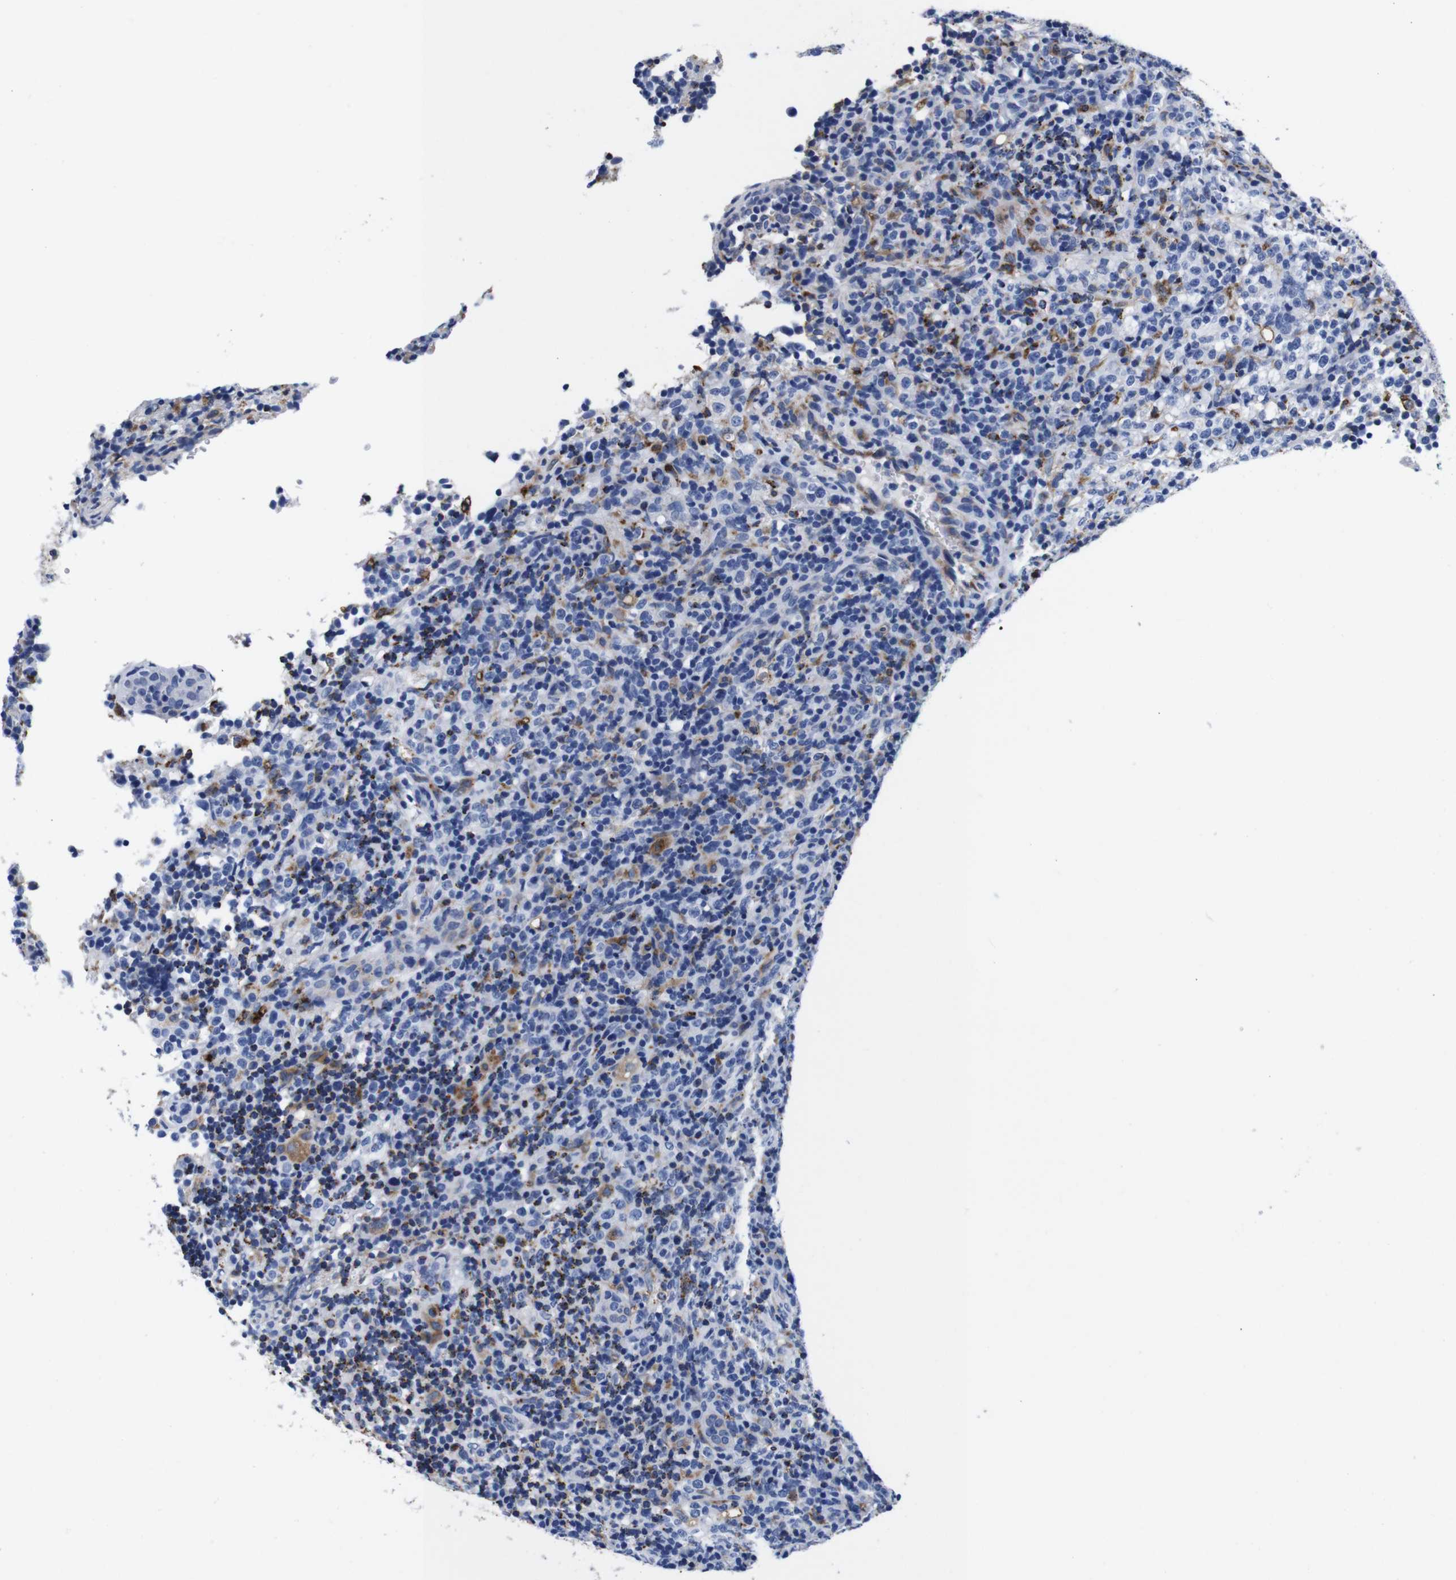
{"staining": {"intensity": "moderate", "quantity": "<25%", "location": "cytoplasmic/membranous"}, "tissue": "lymphoma", "cell_type": "Tumor cells", "image_type": "cancer", "snomed": [{"axis": "morphology", "description": "Malignant lymphoma, non-Hodgkin's type, High grade"}, {"axis": "topography", "description": "Lymph node"}], "caption": "Brown immunohistochemical staining in human malignant lymphoma, non-Hodgkin's type (high-grade) exhibits moderate cytoplasmic/membranous expression in approximately <25% of tumor cells.", "gene": "HLA-DMB", "patient": {"sex": "female", "age": 76}}